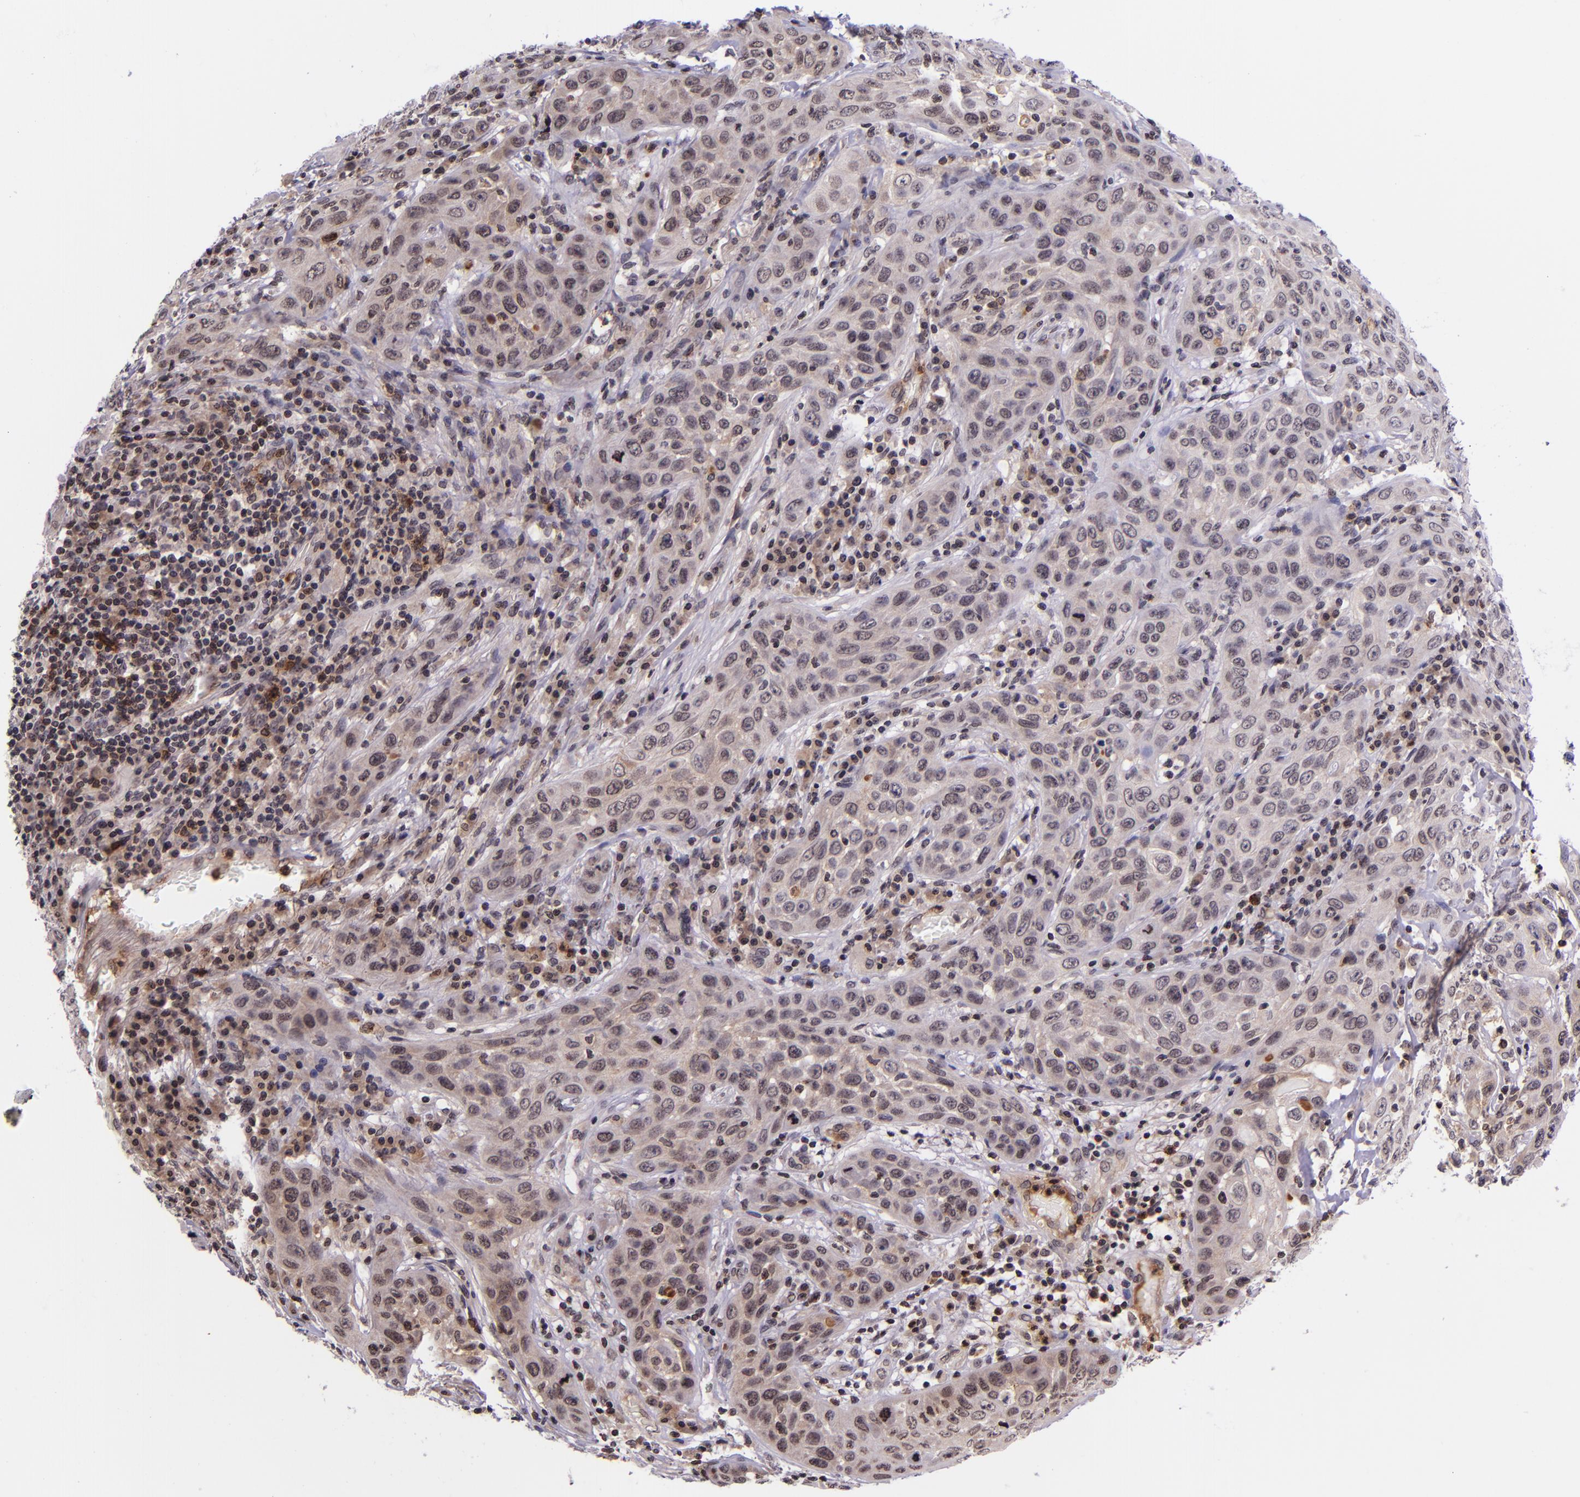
{"staining": {"intensity": "weak", "quantity": "25%-75%", "location": "cytoplasmic/membranous"}, "tissue": "skin cancer", "cell_type": "Tumor cells", "image_type": "cancer", "snomed": [{"axis": "morphology", "description": "Squamous cell carcinoma, NOS"}, {"axis": "topography", "description": "Skin"}], "caption": "Immunohistochemistry (DAB) staining of skin squamous cell carcinoma shows weak cytoplasmic/membranous protein positivity in approximately 25%-75% of tumor cells.", "gene": "SELL", "patient": {"sex": "male", "age": 84}}